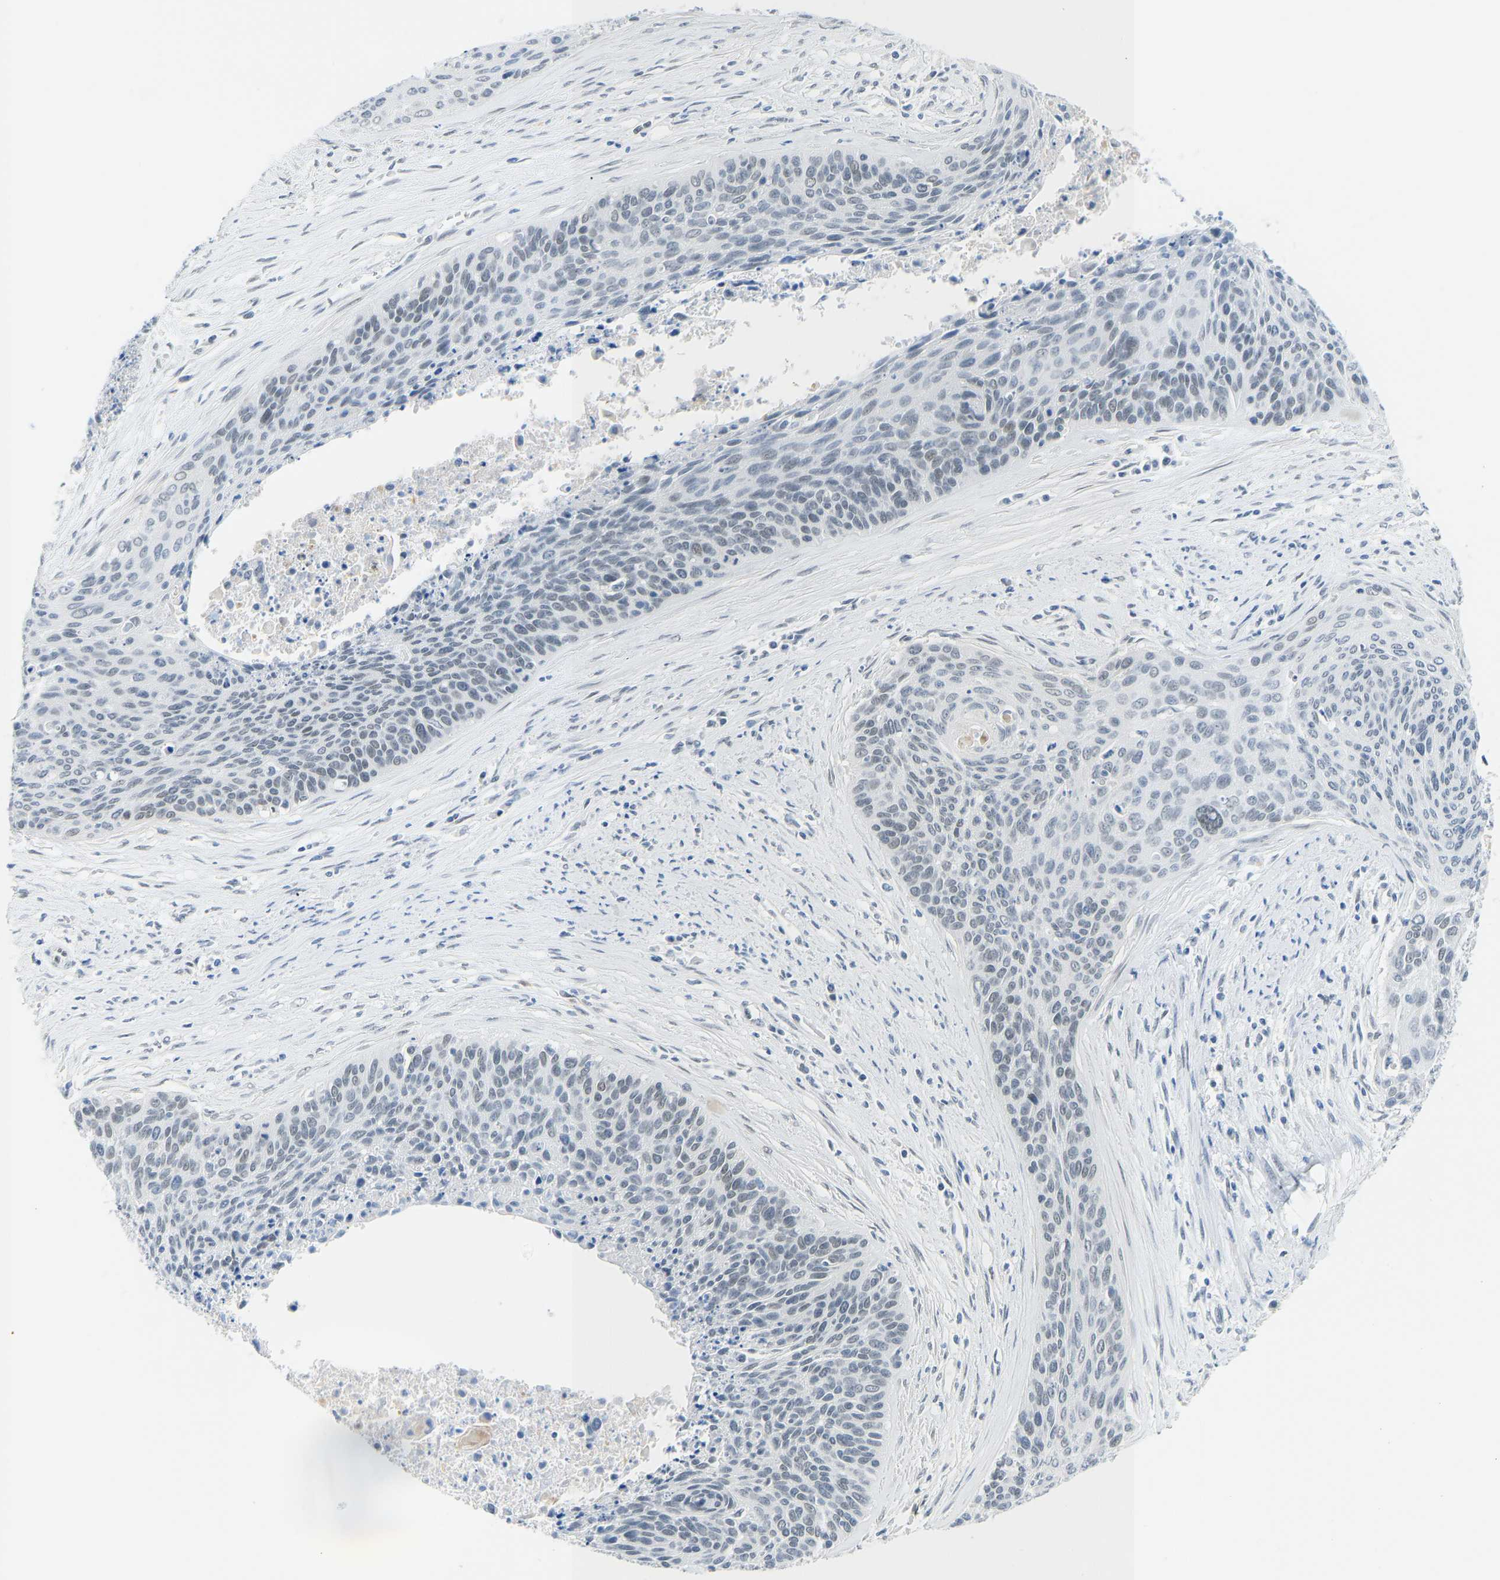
{"staining": {"intensity": "negative", "quantity": "none", "location": "none"}, "tissue": "cervical cancer", "cell_type": "Tumor cells", "image_type": "cancer", "snomed": [{"axis": "morphology", "description": "Squamous cell carcinoma, NOS"}, {"axis": "topography", "description": "Cervix"}], "caption": "The histopathology image shows no staining of tumor cells in cervical cancer (squamous cell carcinoma).", "gene": "TXNDC2", "patient": {"sex": "female", "age": 55}}